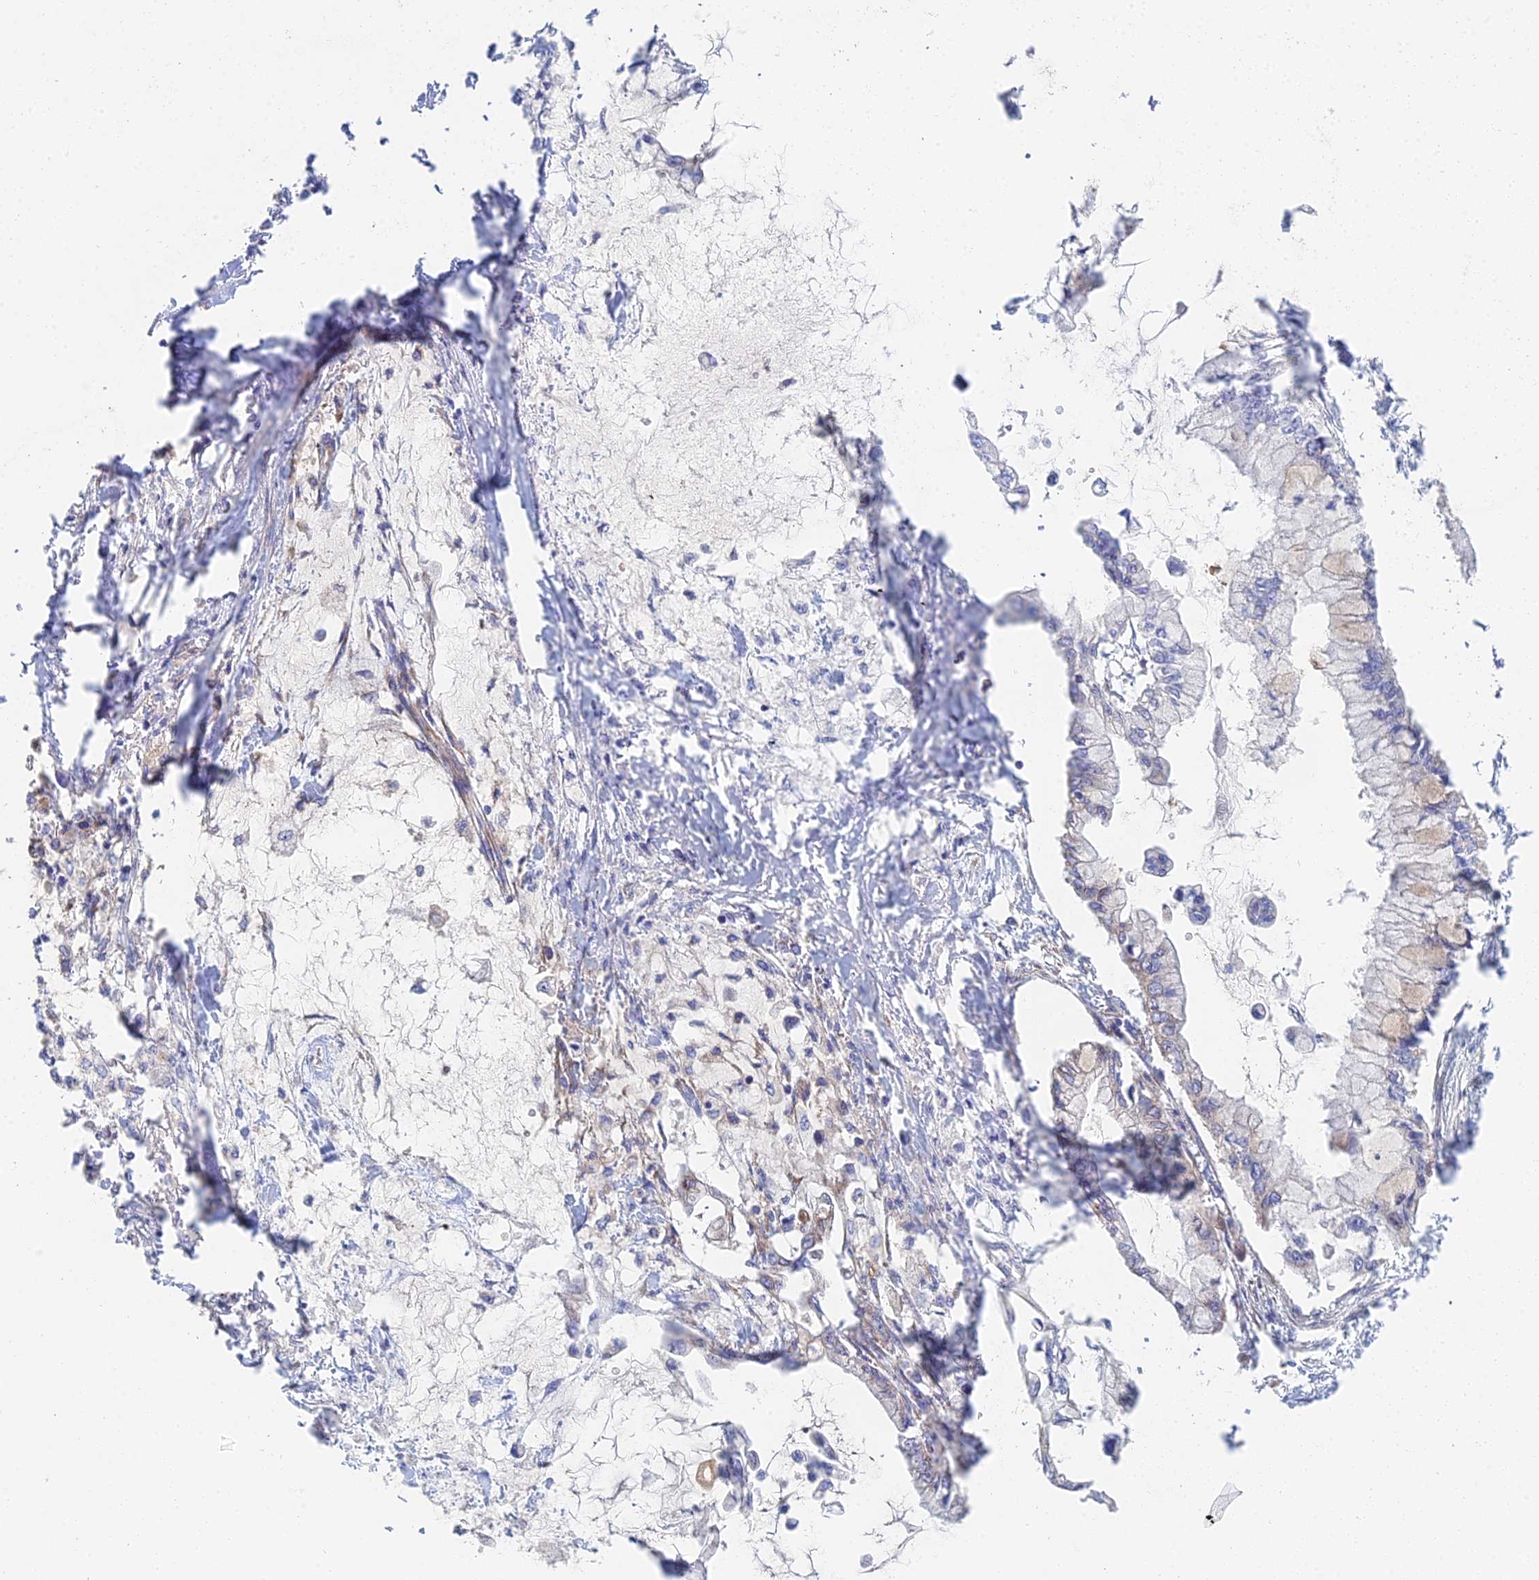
{"staining": {"intensity": "negative", "quantity": "none", "location": "none"}, "tissue": "pancreatic cancer", "cell_type": "Tumor cells", "image_type": "cancer", "snomed": [{"axis": "morphology", "description": "Adenocarcinoma, NOS"}, {"axis": "topography", "description": "Pancreas"}], "caption": "There is no significant expression in tumor cells of pancreatic cancer (adenocarcinoma). (DAB IHC, high magnification).", "gene": "ELOF1", "patient": {"sex": "male", "age": 48}}